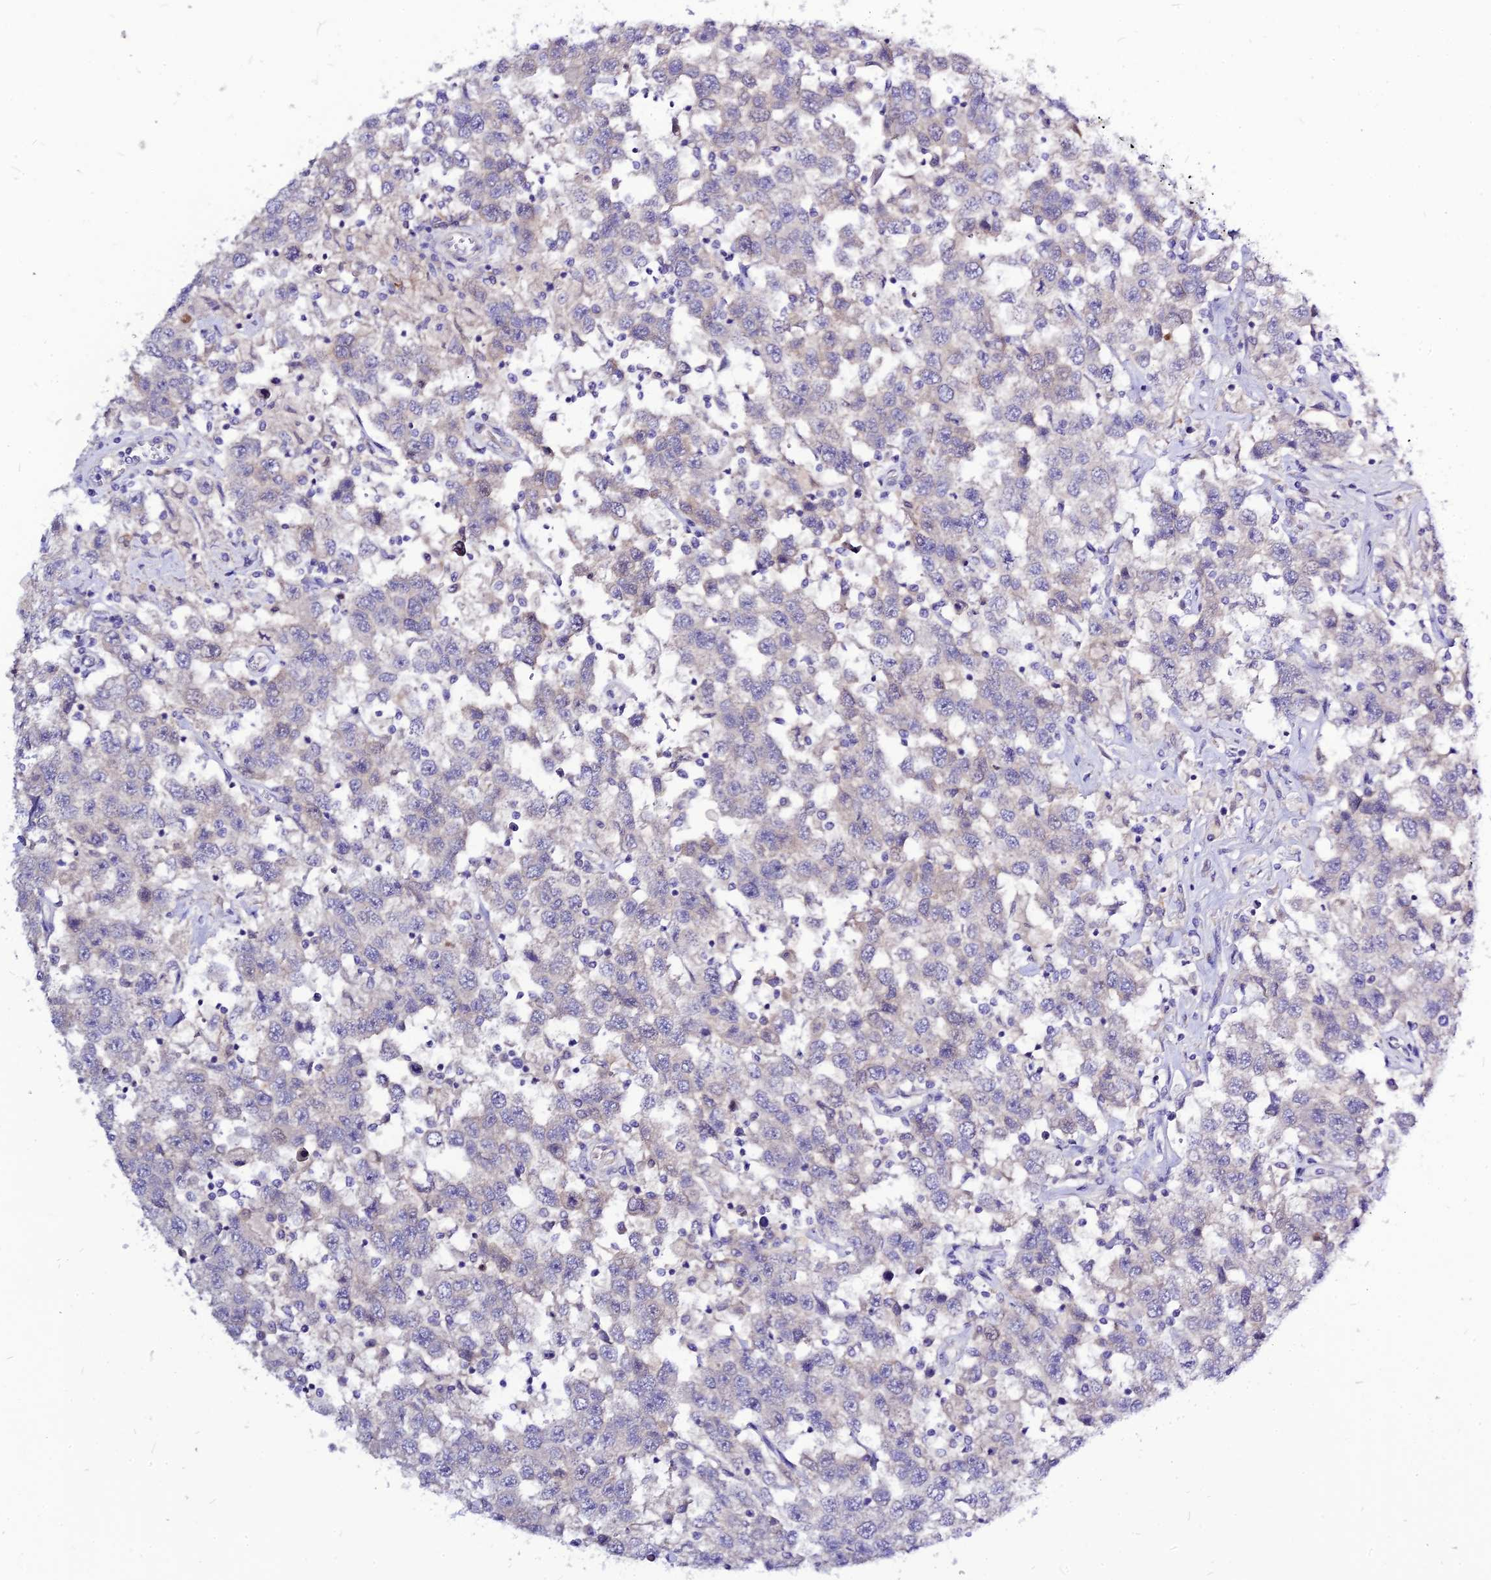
{"staining": {"intensity": "negative", "quantity": "none", "location": "none"}, "tissue": "testis cancer", "cell_type": "Tumor cells", "image_type": "cancer", "snomed": [{"axis": "morphology", "description": "Seminoma, NOS"}, {"axis": "topography", "description": "Testis"}], "caption": "DAB immunohistochemical staining of human testis cancer (seminoma) exhibits no significant staining in tumor cells. Nuclei are stained in blue.", "gene": "CZIB", "patient": {"sex": "male", "age": 41}}